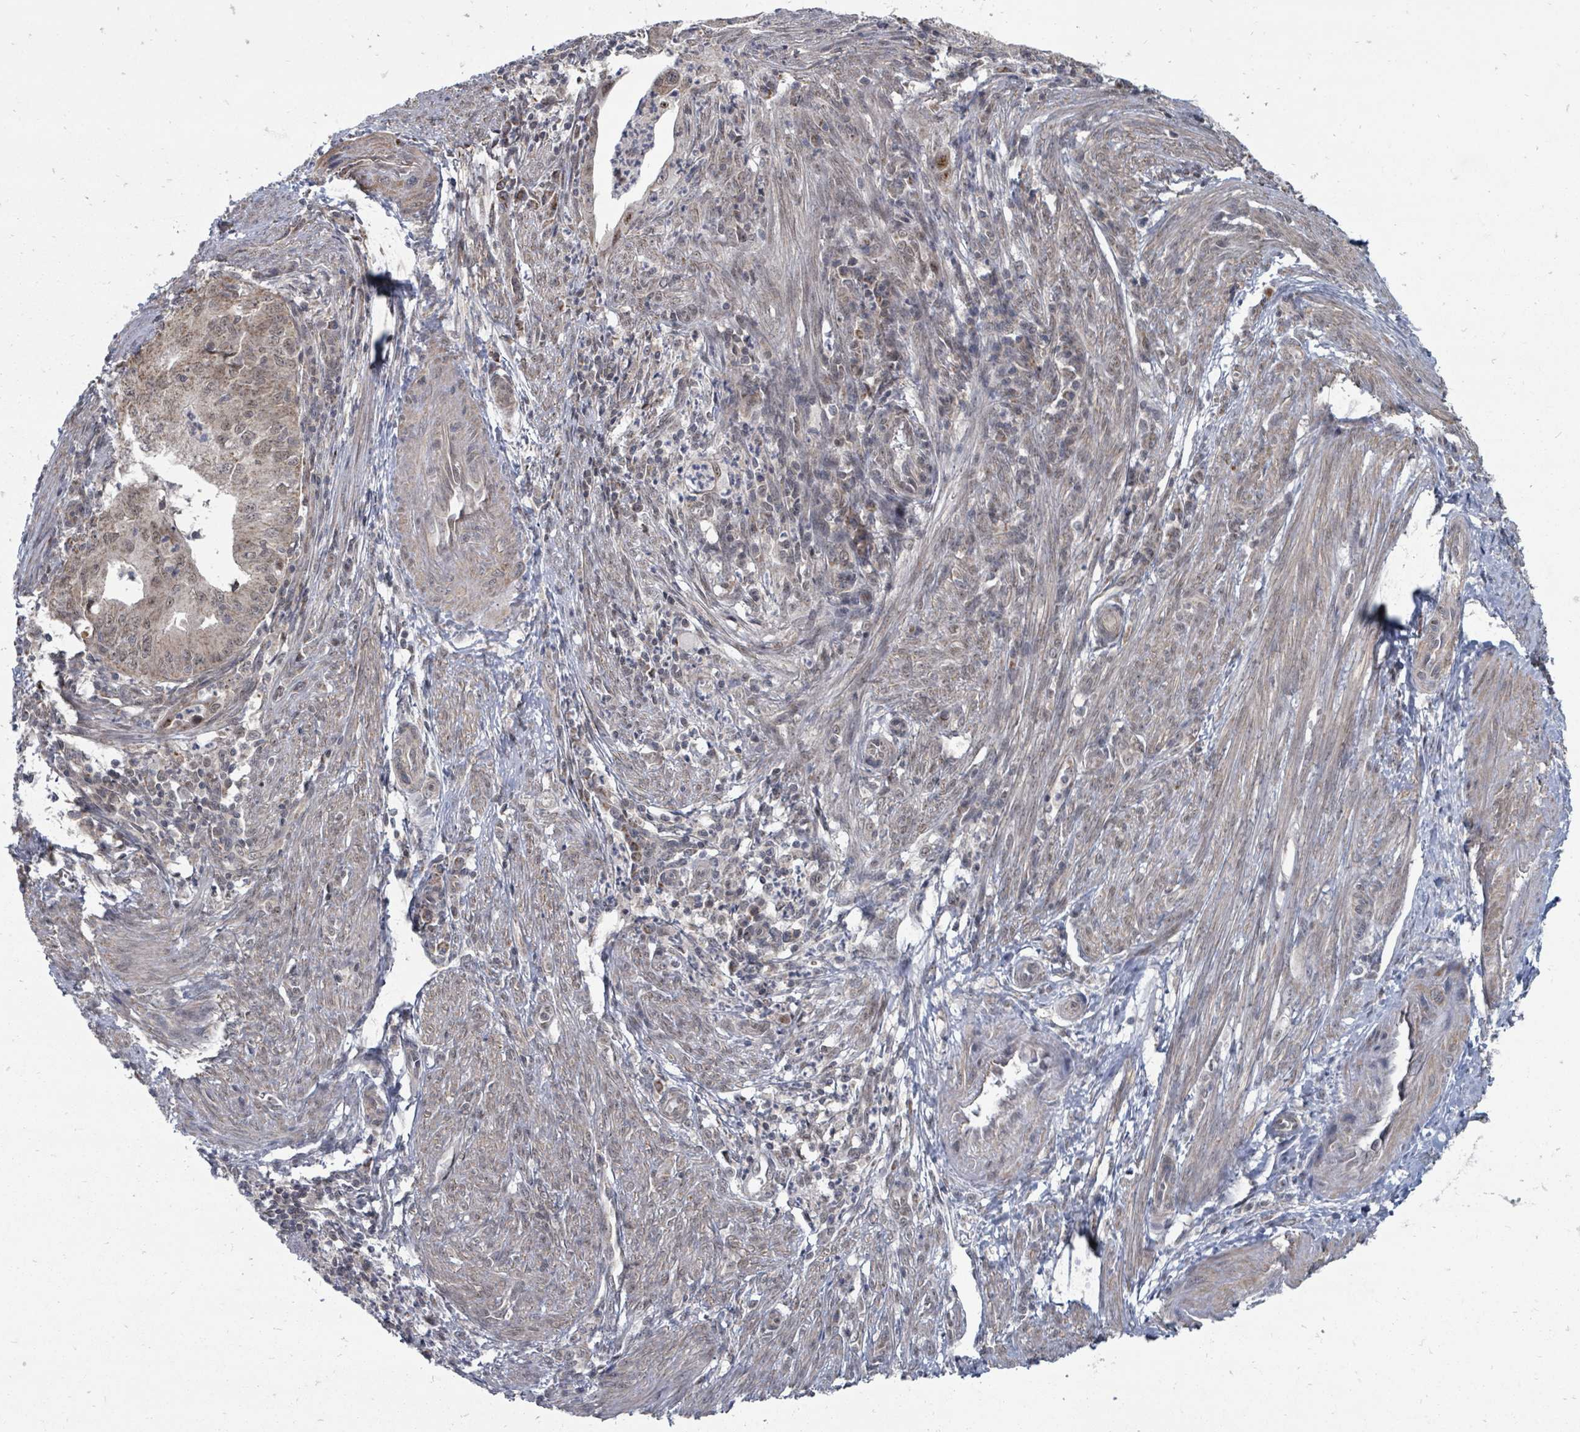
{"staining": {"intensity": "weak", "quantity": "<25%", "location": "cytoplasmic/membranous,nuclear"}, "tissue": "endometrial cancer", "cell_type": "Tumor cells", "image_type": "cancer", "snomed": [{"axis": "morphology", "description": "Adenocarcinoma, NOS"}, {"axis": "topography", "description": "Endometrium"}], "caption": "Tumor cells show no significant protein staining in adenocarcinoma (endometrial). (DAB immunohistochemistry visualized using brightfield microscopy, high magnification).", "gene": "MAGOHB", "patient": {"sex": "female", "age": 50}}